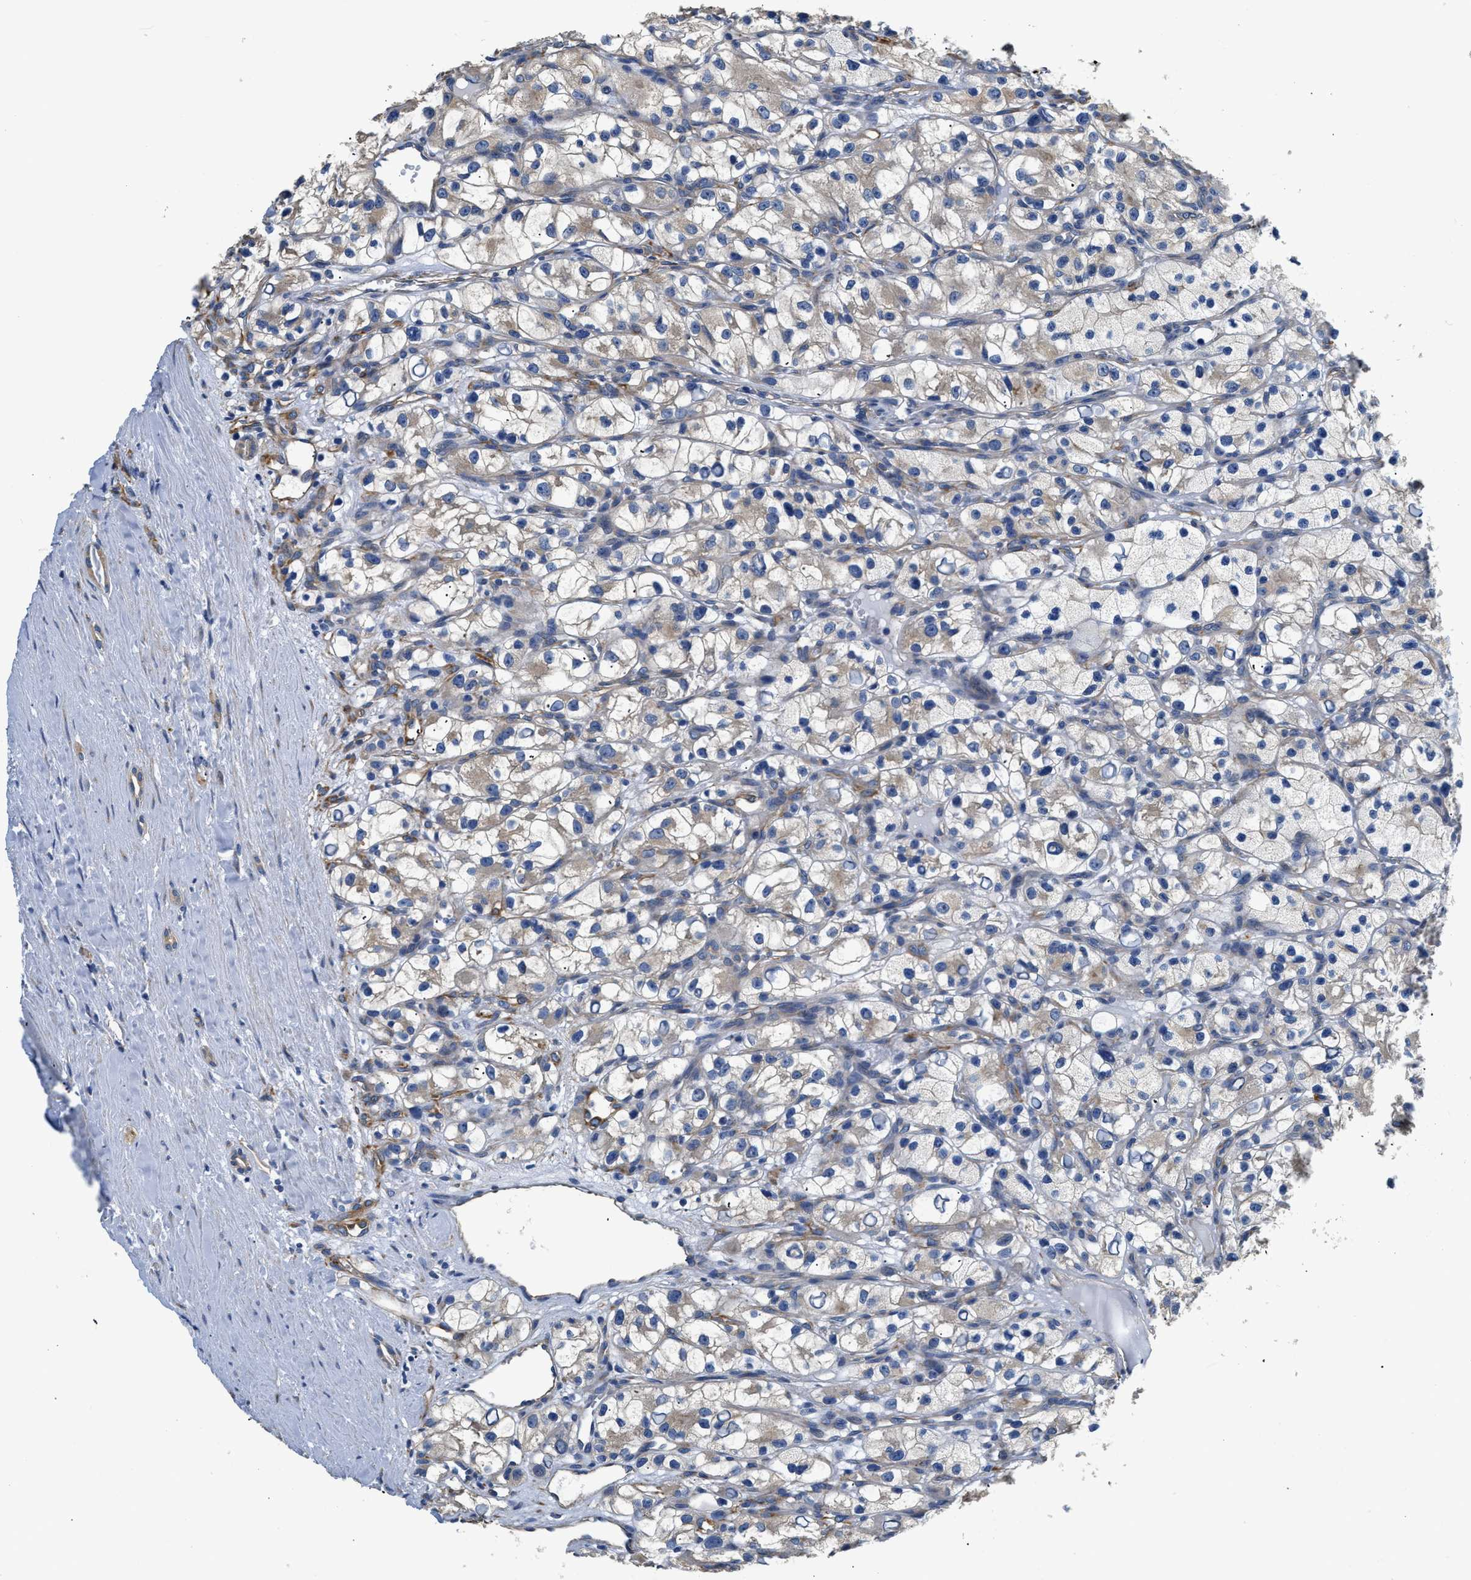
{"staining": {"intensity": "weak", "quantity": "25%-75%", "location": "cytoplasmic/membranous"}, "tissue": "renal cancer", "cell_type": "Tumor cells", "image_type": "cancer", "snomed": [{"axis": "morphology", "description": "Adenocarcinoma, NOS"}, {"axis": "topography", "description": "Kidney"}], "caption": "IHC of human adenocarcinoma (renal) demonstrates low levels of weak cytoplasmic/membranous positivity in about 25%-75% of tumor cells.", "gene": "CSDE1", "patient": {"sex": "female", "age": 57}}